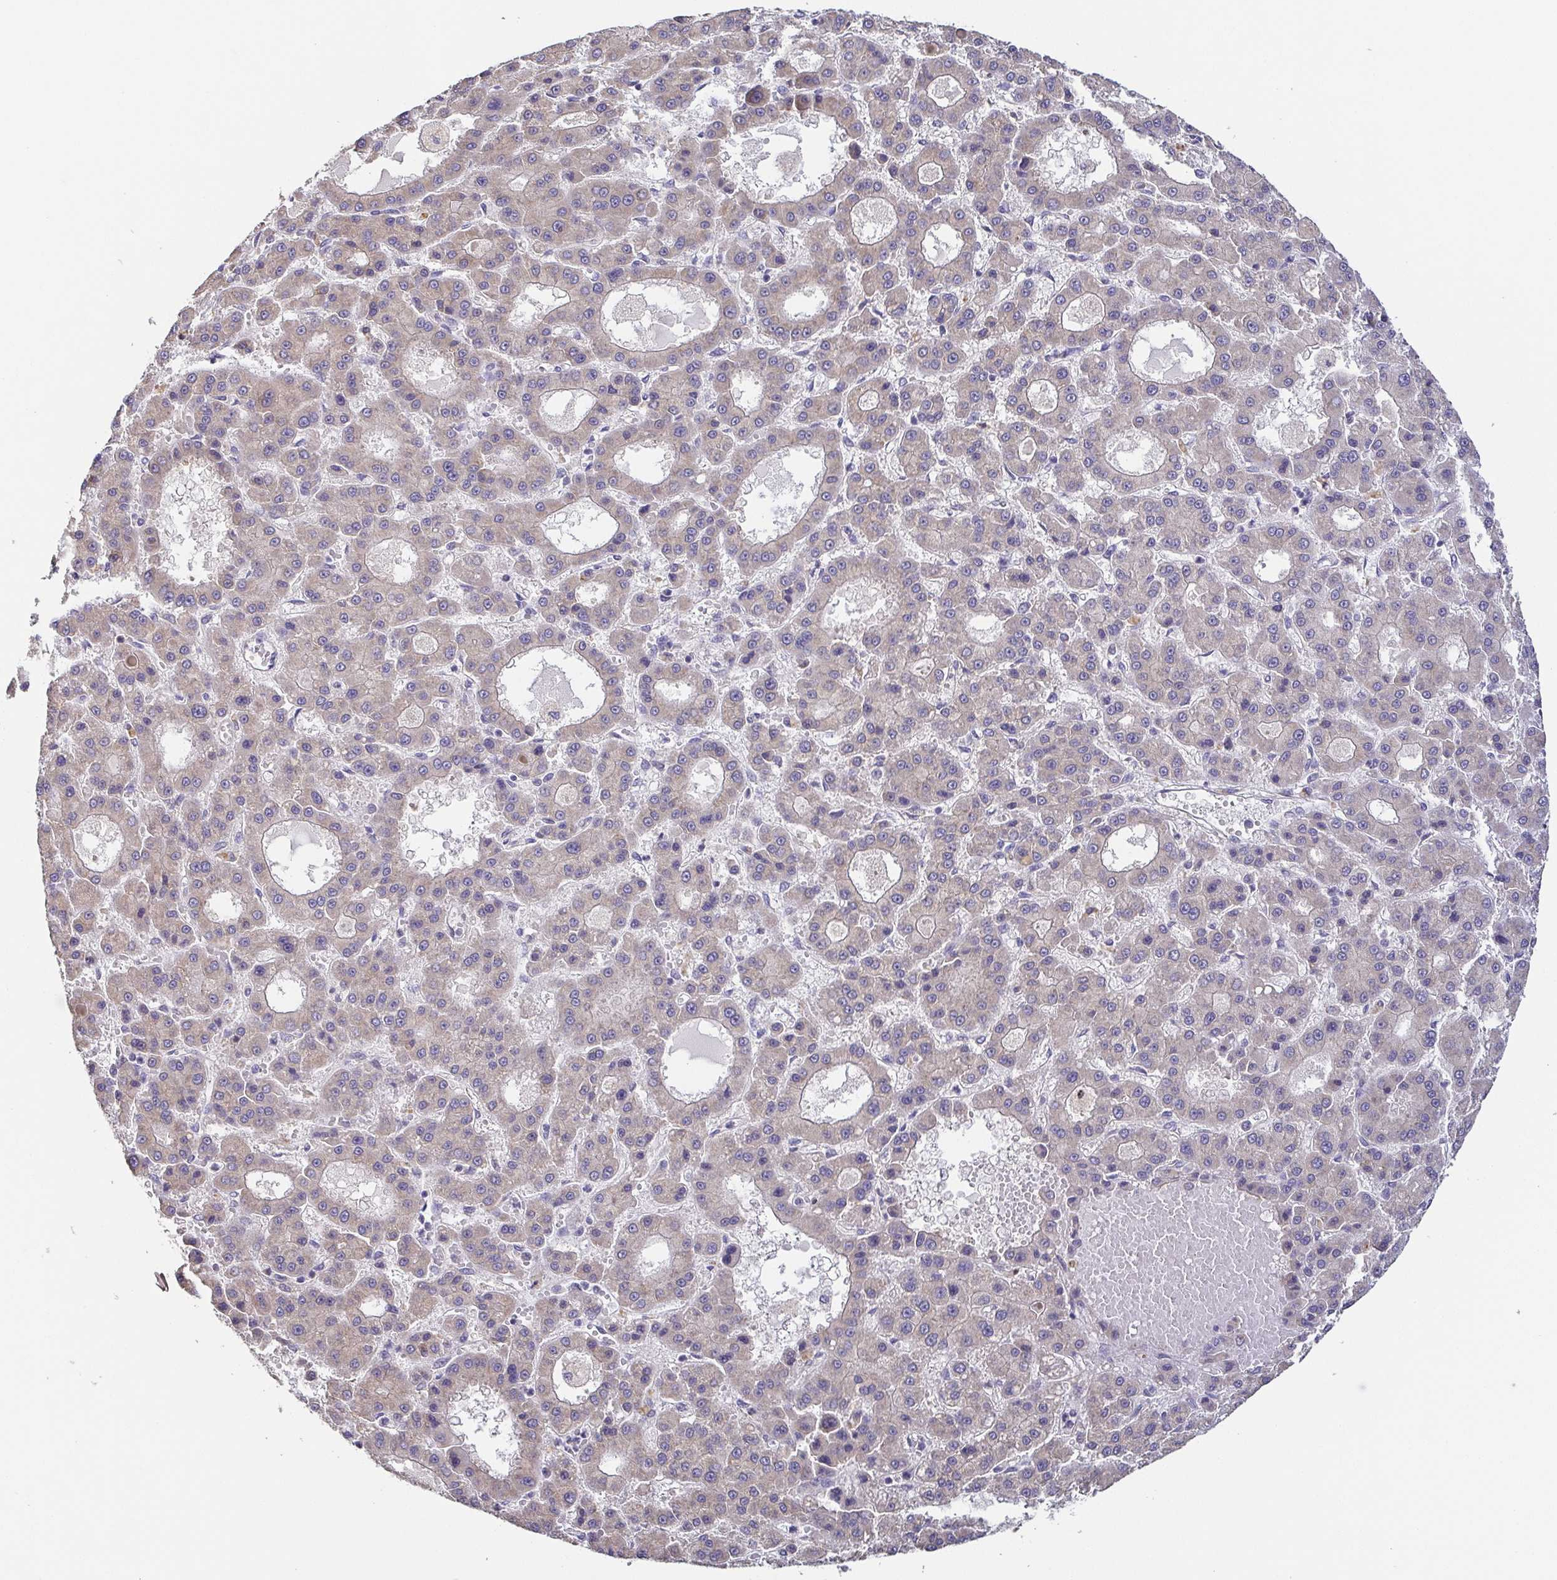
{"staining": {"intensity": "weak", "quantity": "<25%", "location": "cytoplasmic/membranous"}, "tissue": "liver cancer", "cell_type": "Tumor cells", "image_type": "cancer", "snomed": [{"axis": "morphology", "description": "Carcinoma, Hepatocellular, NOS"}, {"axis": "topography", "description": "Liver"}], "caption": "There is no significant positivity in tumor cells of liver cancer.", "gene": "EIF3D", "patient": {"sex": "male", "age": 70}}